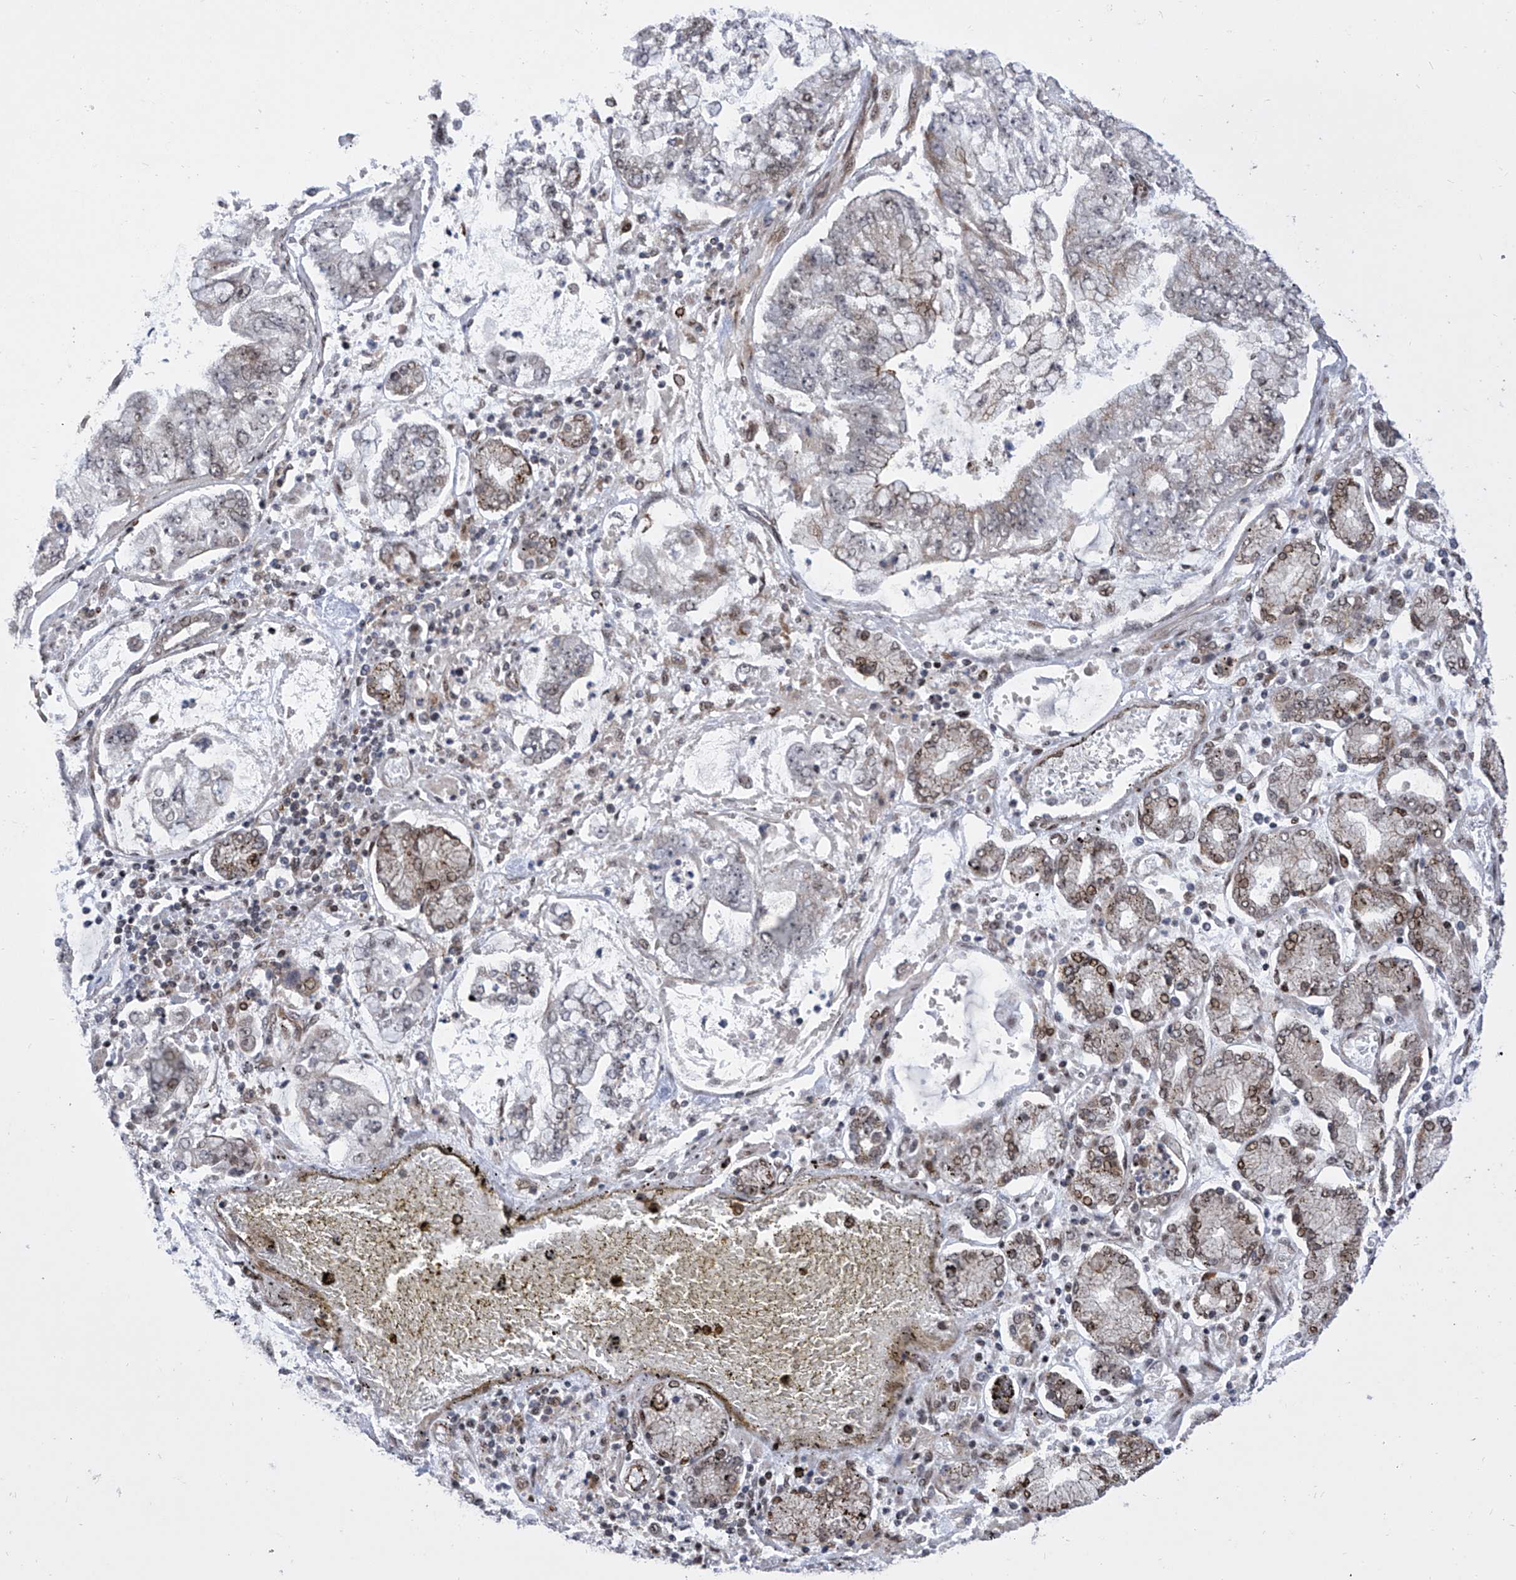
{"staining": {"intensity": "weak", "quantity": "<25%", "location": "nuclear"}, "tissue": "stomach cancer", "cell_type": "Tumor cells", "image_type": "cancer", "snomed": [{"axis": "morphology", "description": "Adenocarcinoma, NOS"}, {"axis": "topography", "description": "Stomach"}], "caption": "This is an immunohistochemistry (IHC) micrograph of human stomach adenocarcinoma. There is no positivity in tumor cells.", "gene": "CEP290", "patient": {"sex": "male", "age": 76}}